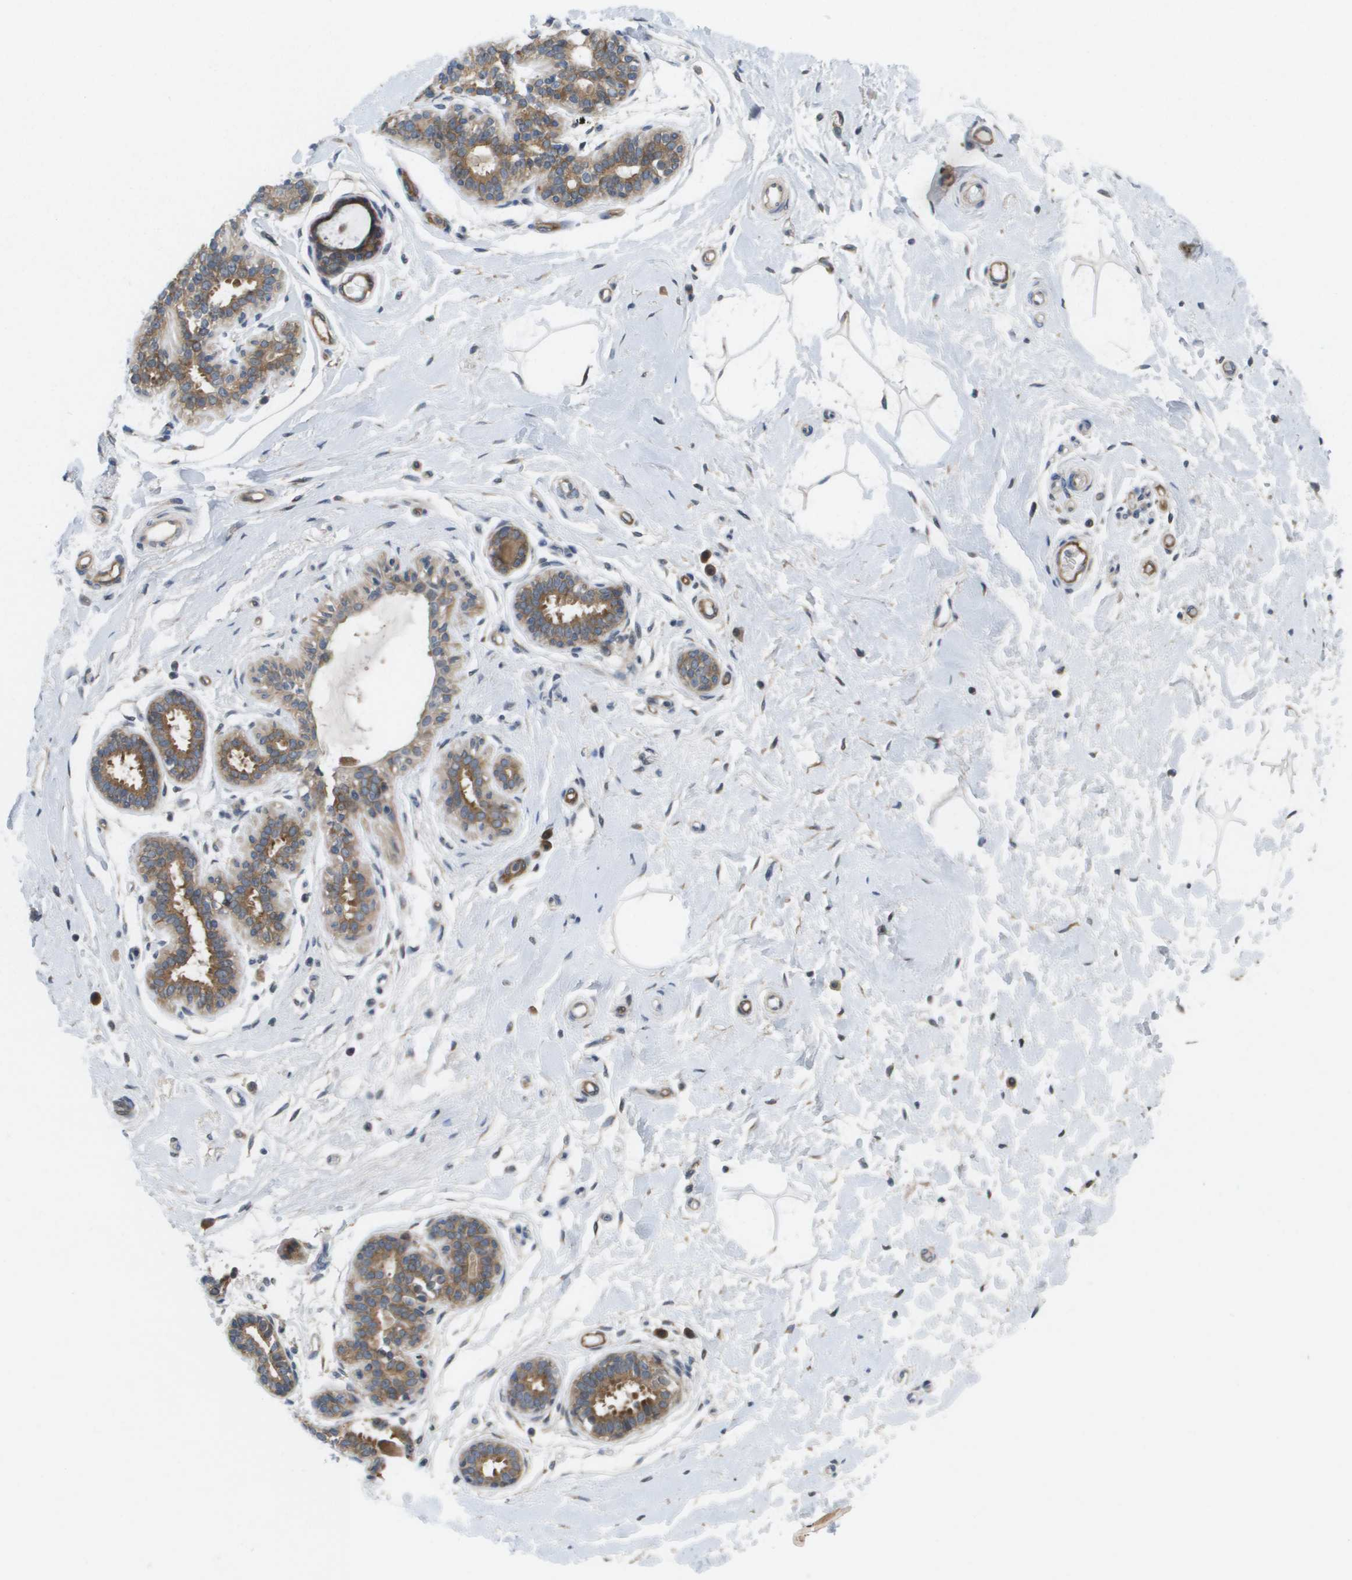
{"staining": {"intensity": "negative", "quantity": "none", "location": "none"}, "tissue": "breast", "cell_type": "Adipocytes", "image_type": "normal", "snomed": [{"axis": "morphology", "description": "Normal tissue, NOS"}, {"axis": "morphology", "description": "Lobular carcinoma"}, {"axis": "topography", "description": "Breast"}], "caption": "Immunohistochemistry (IHC) image of benign breast: breast stained with DAB demonstrates no significant protein staining in adipocytes.", "gene": "MARCHF8", "patient": {"sex": "female", "age": 59}}